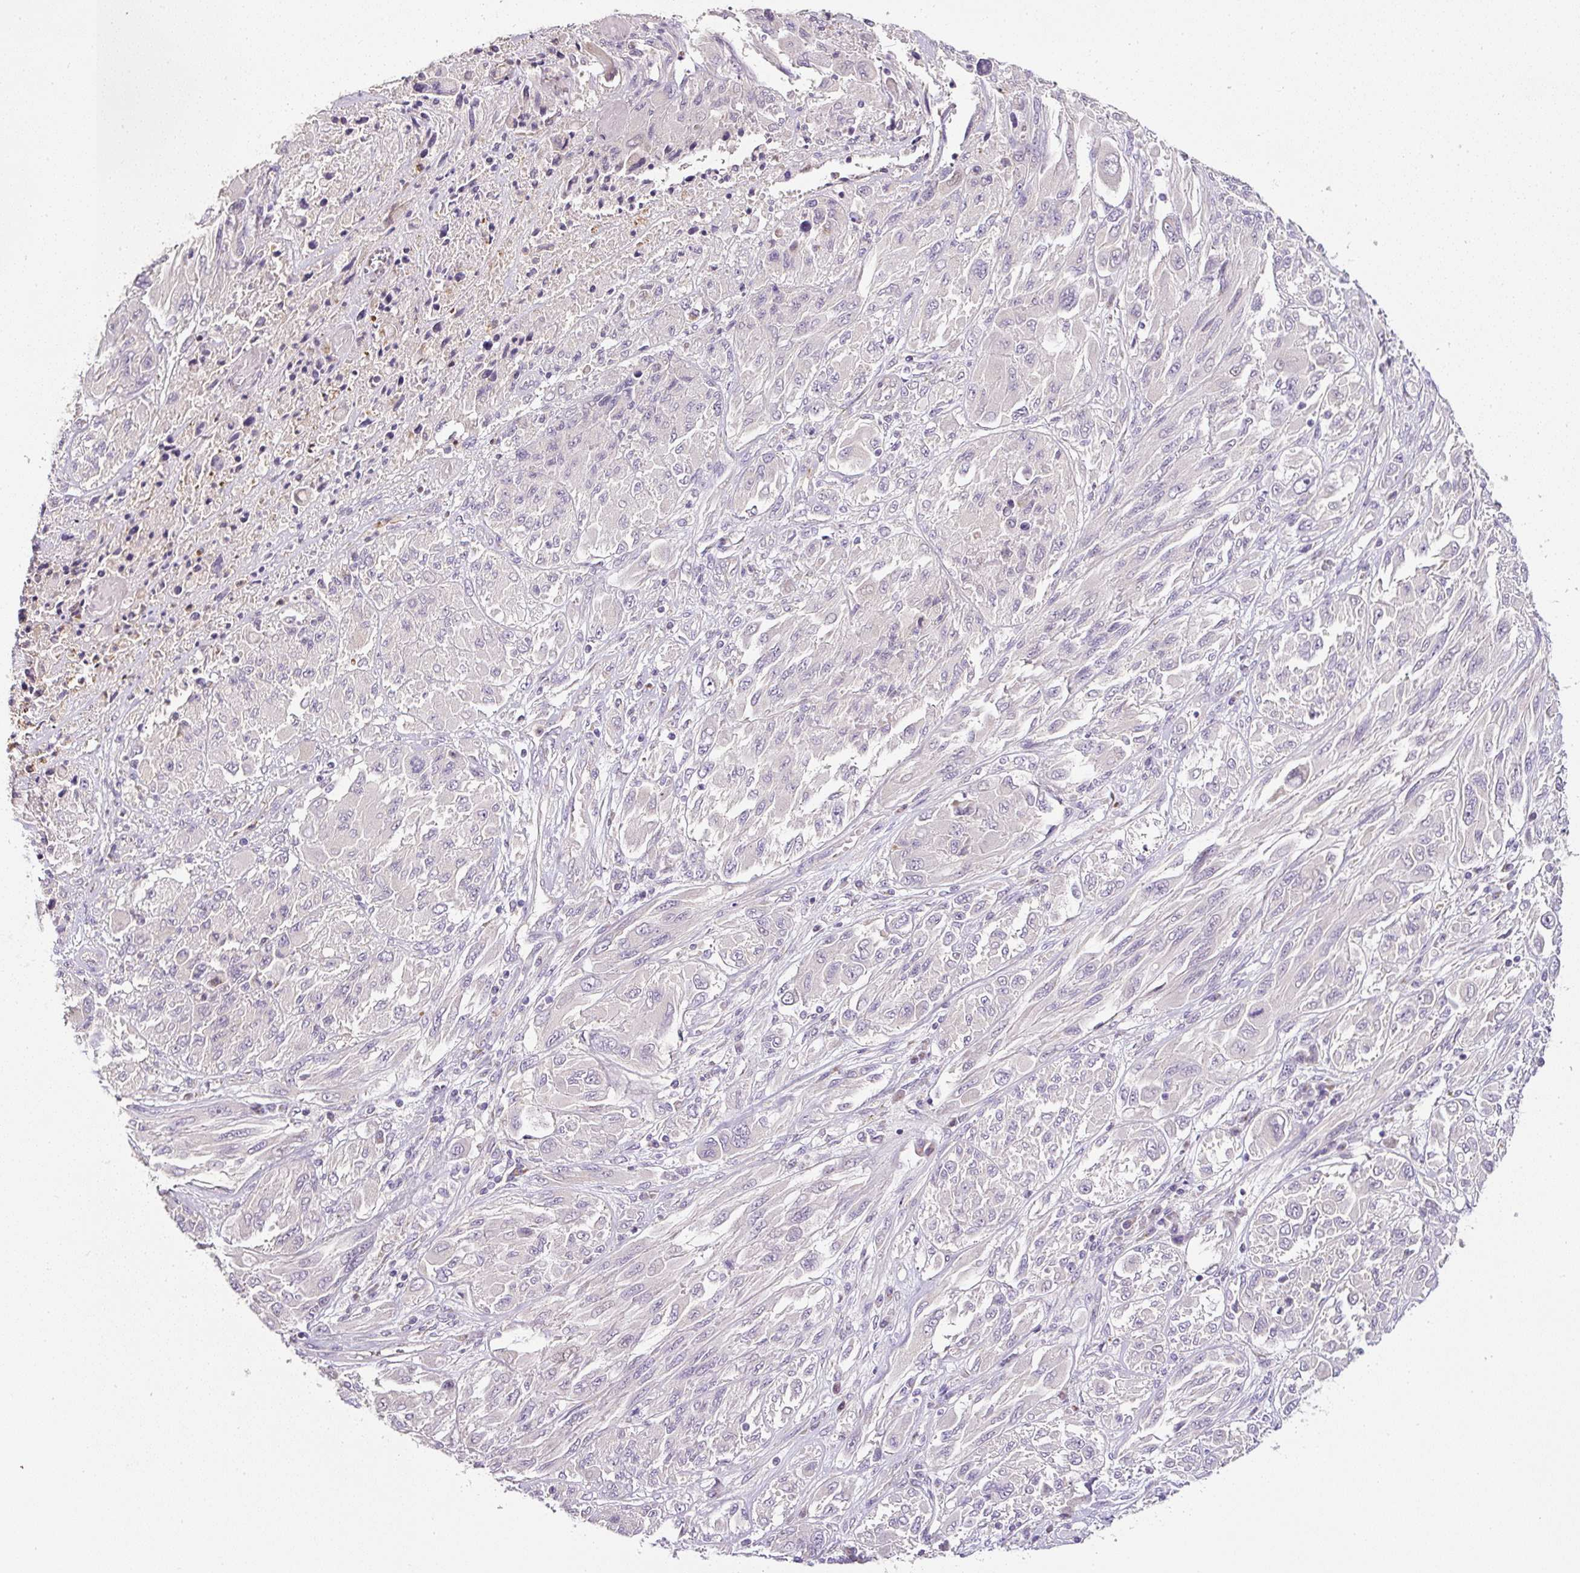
{"staining": {"intensity": "negative", "quantity": "none", "location": "none"}, "tissue": "melanoma", "cell_type": "Tumor cells", "image_type": "cancer", "snomed": [{"axis": "morphology", "description": "Malignant melanoma, NOS"}, {"axis": "topography", "description": "Skin"}], "caption": "This photomicrograph is of melanoma stained with IHC to label a protein in brown with the nuclei are counter-stained blue. There is no expression in tumor cells.", "gene": "HPS4", "patient": {"sex": "female", "age": 91}}